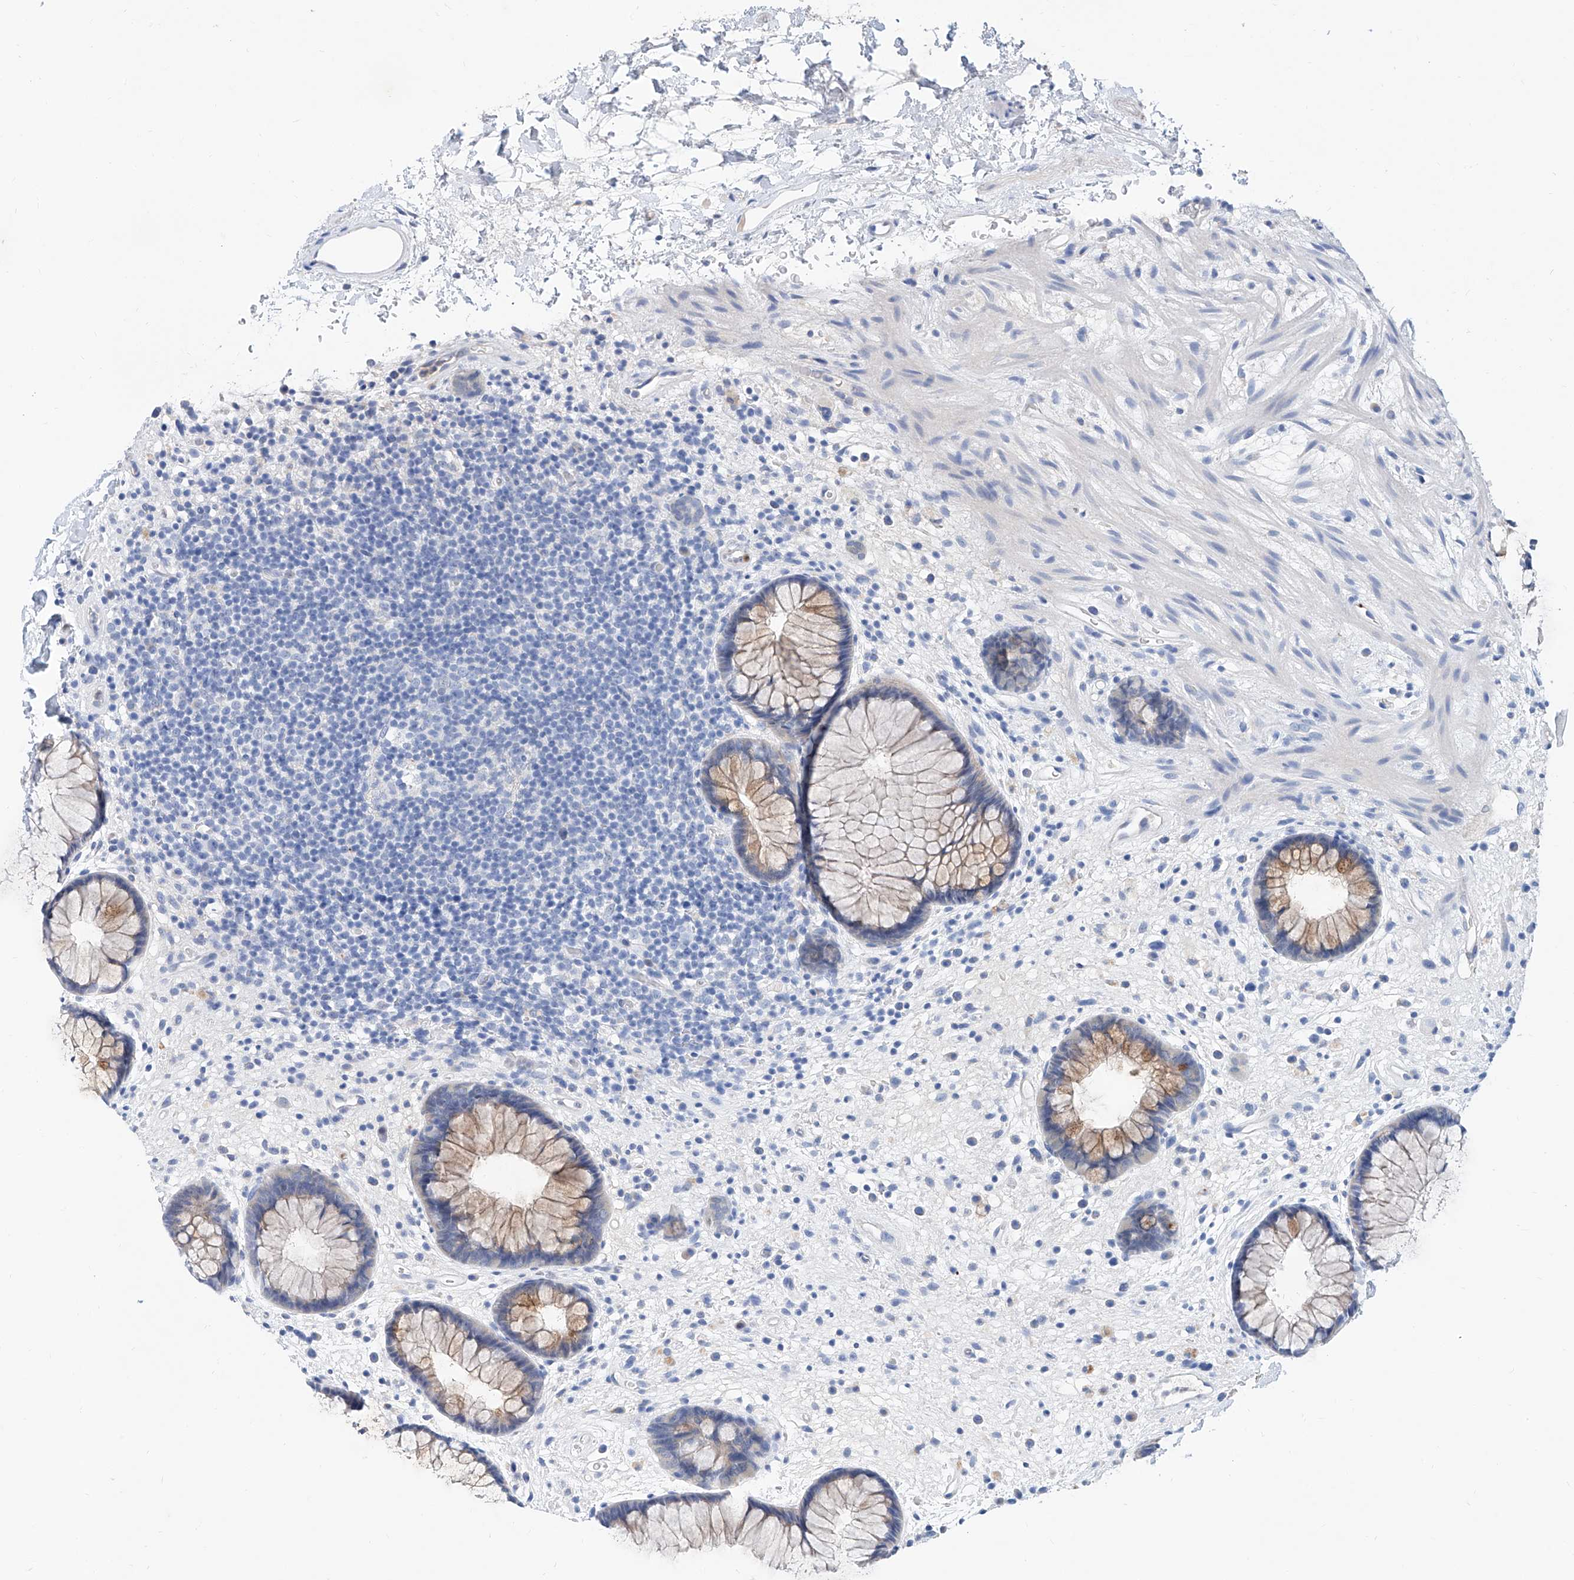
{"staining": {"intensity": "moderate", "quantity": "<25%", "location": "cytoplasmic/membranous"}, "tissue": "rectum", "cell_type": "Glandular cells", "image_type": "normal", "snomed": [{"axis": "morphology", "description": "Normal tissue, NOS"}, {"axis": "topography", "description": "Rectum"}], "caption": "DAB (3,3'-diaminobenzidine) immunohistochemical staining of unremarkable rectum reveals moderate cytoplasmic/membranous protein staining in approximately <25% of glandular cells. The protein of interest is stained brown, and the nuclei are stained in blue (DAB (3,3'-diaminobenzidine) IHC with brightfield microscopy, high magnification).", "gene": "SLC25A29", "patient": {"sex": "male", "age": 51}}